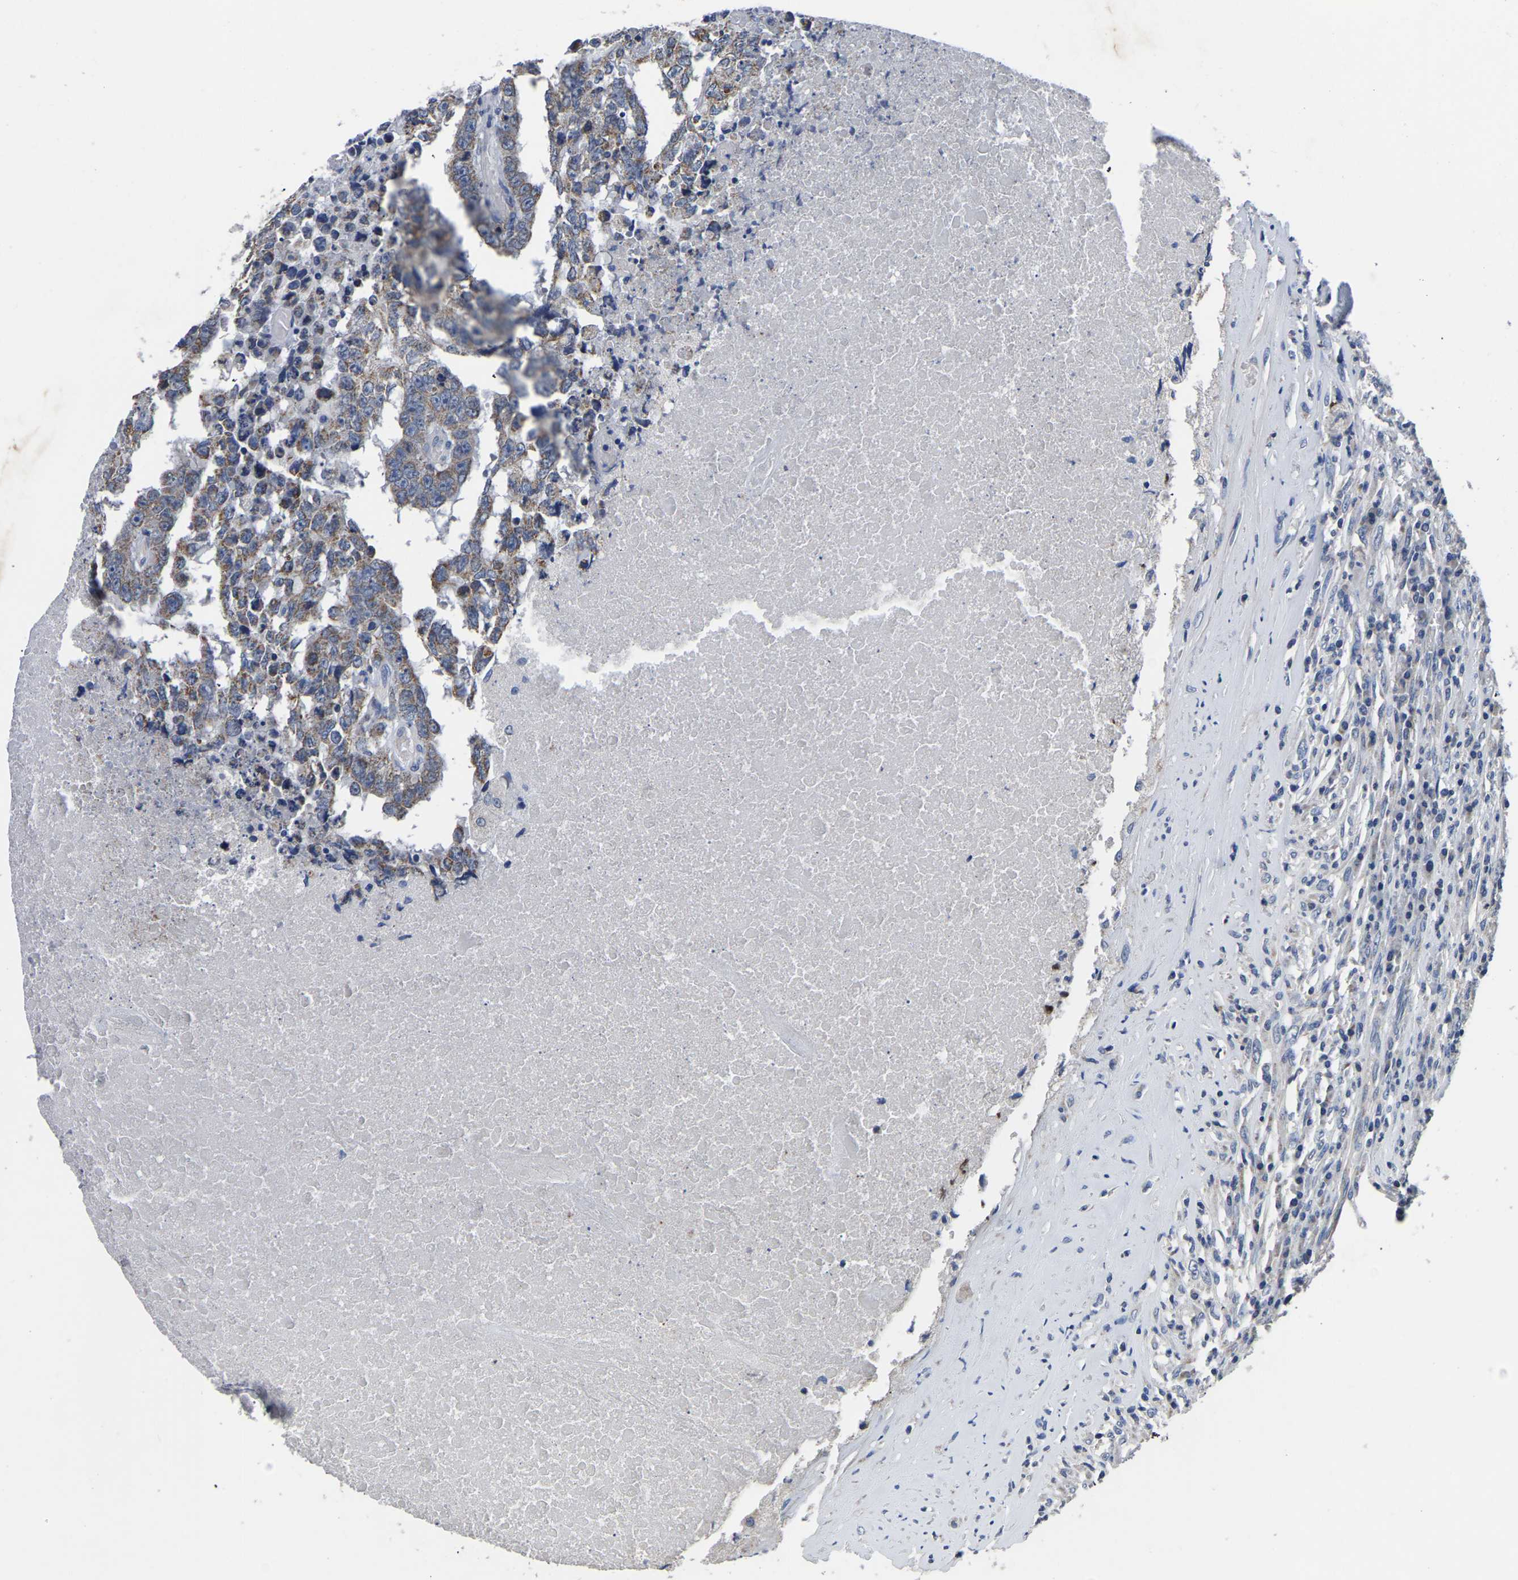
{"staining": {"intensity": "moderate", "quantity": "25%-75%", "location": "cytoplasmic/membranous"}, "tissue": "testis cancer", "cell_type": "Tumor cells", "image_type": "cancer", "snomed": [{"axis": "morphology", "description": "Necrosis, NOS"}, {"axis": "morphology", "description": "Carcinoma, Embryonal, NOS"}, {"axis": "topography", "description": "Testis"}], "caption": "Protein staining of embryonal carcinoma (testis) tissue demonstrates moderate cytoplasmic/membranous staining in about 25%-75% of tumor cells. The protein of interest is stained brown, and the nuclei are stained in blue (DAB (3,3'-diaminobenzidine) IHC with brightfield microscopy, high magnification).", "gene": "FGD5", "patient": {"sex": "male", "age": 19}}